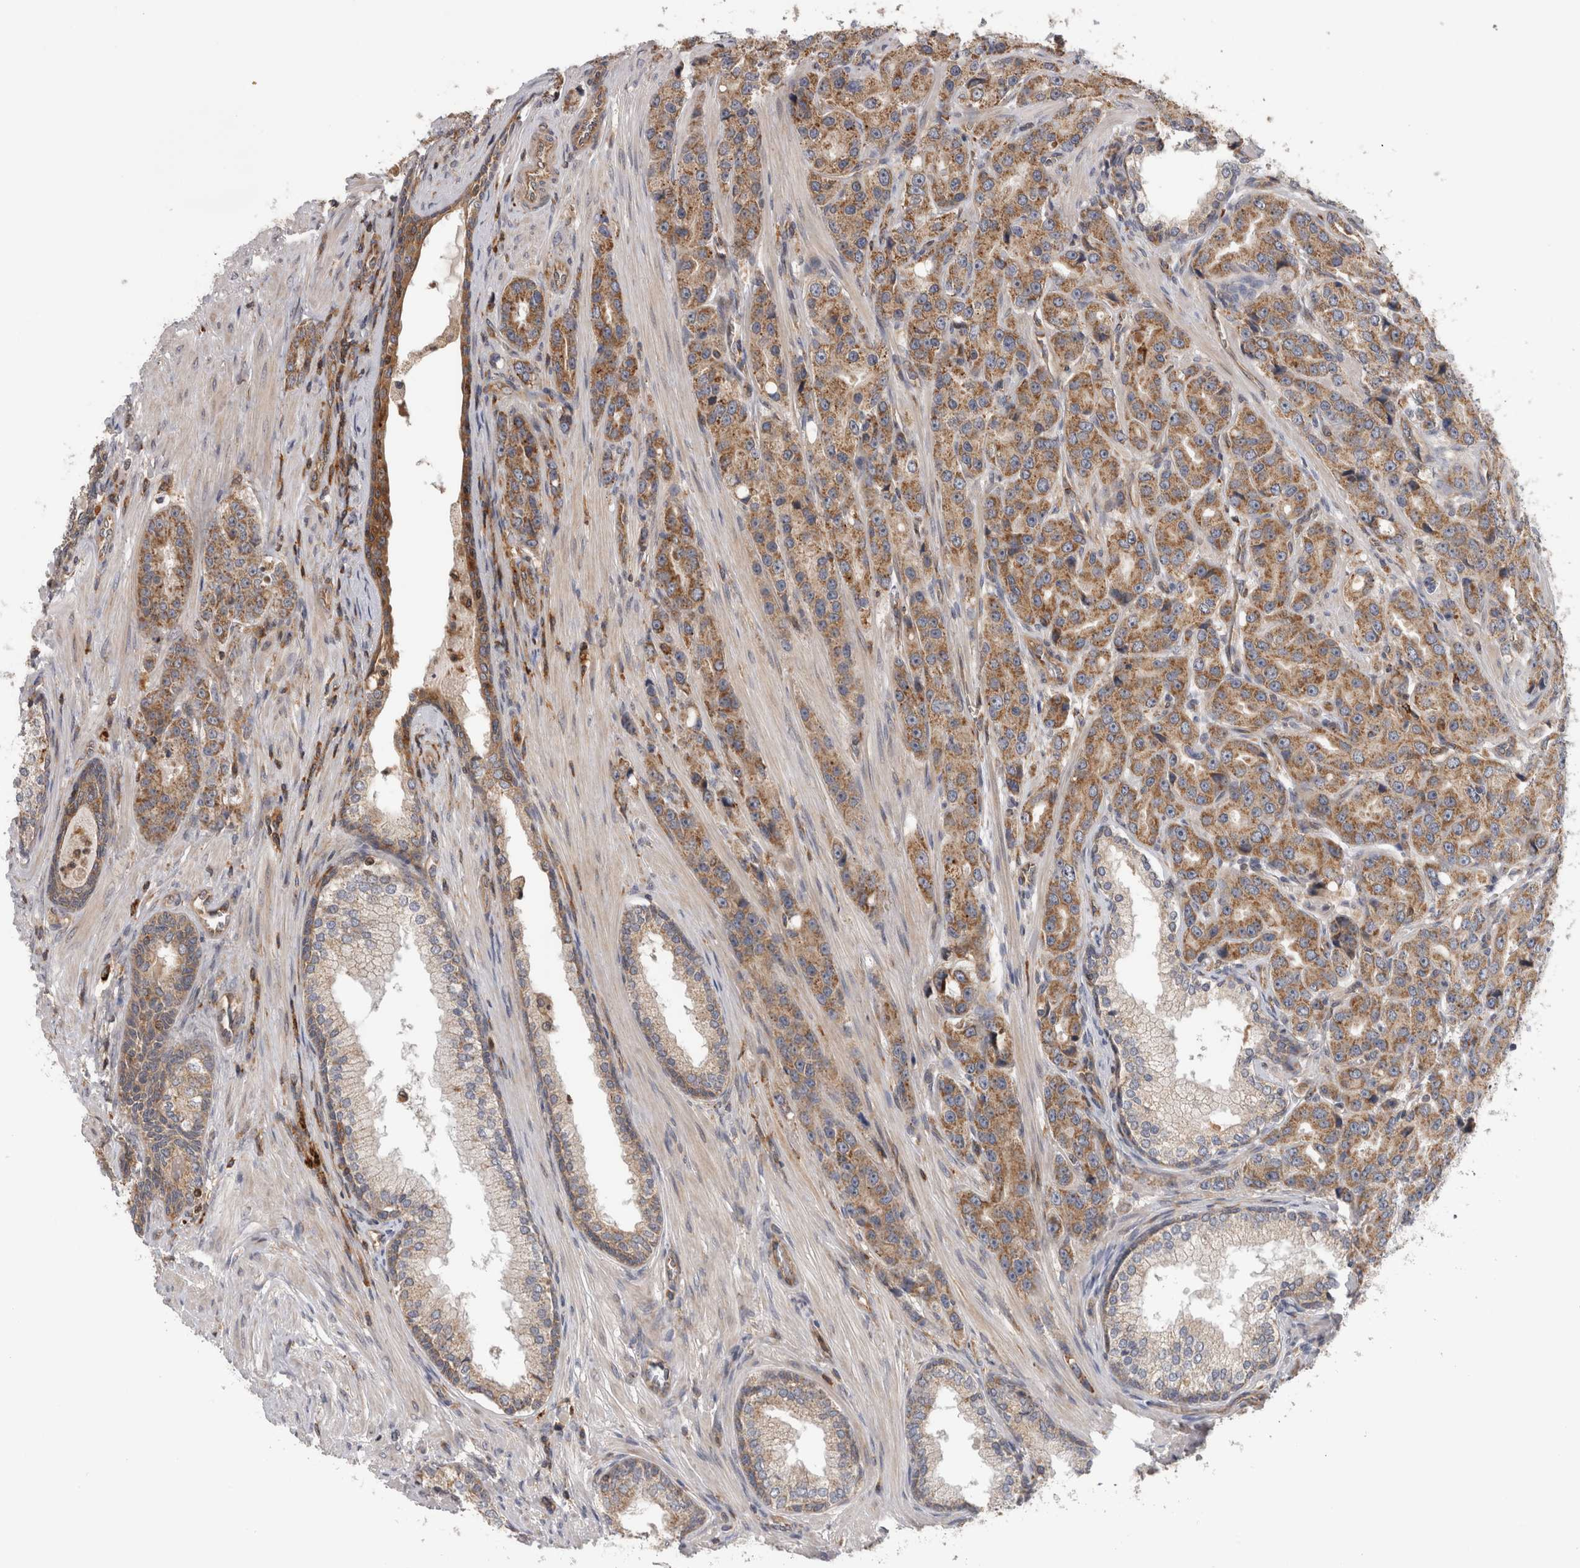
{"staining": {"intensity": "moderate", "quantity": ">75%", "location": "cytoplasmic/membranous"}, "tissue": "prostate cancer", "cell_type": "Tumor cells", "image_type": "cancer", "snomed": [{"axis": "morphology", "description": "Adenocarcinoma, High grade"}, {"axis": "topography", "description": "Prostate"}], "caption": "The immunohistochemical stain labels moderate cytoplasmic/membranous positivity in tumor cells of prostate cancer tissue.", "gene": "GRIK2", "patient": {"sex": "male", "age": 60}}